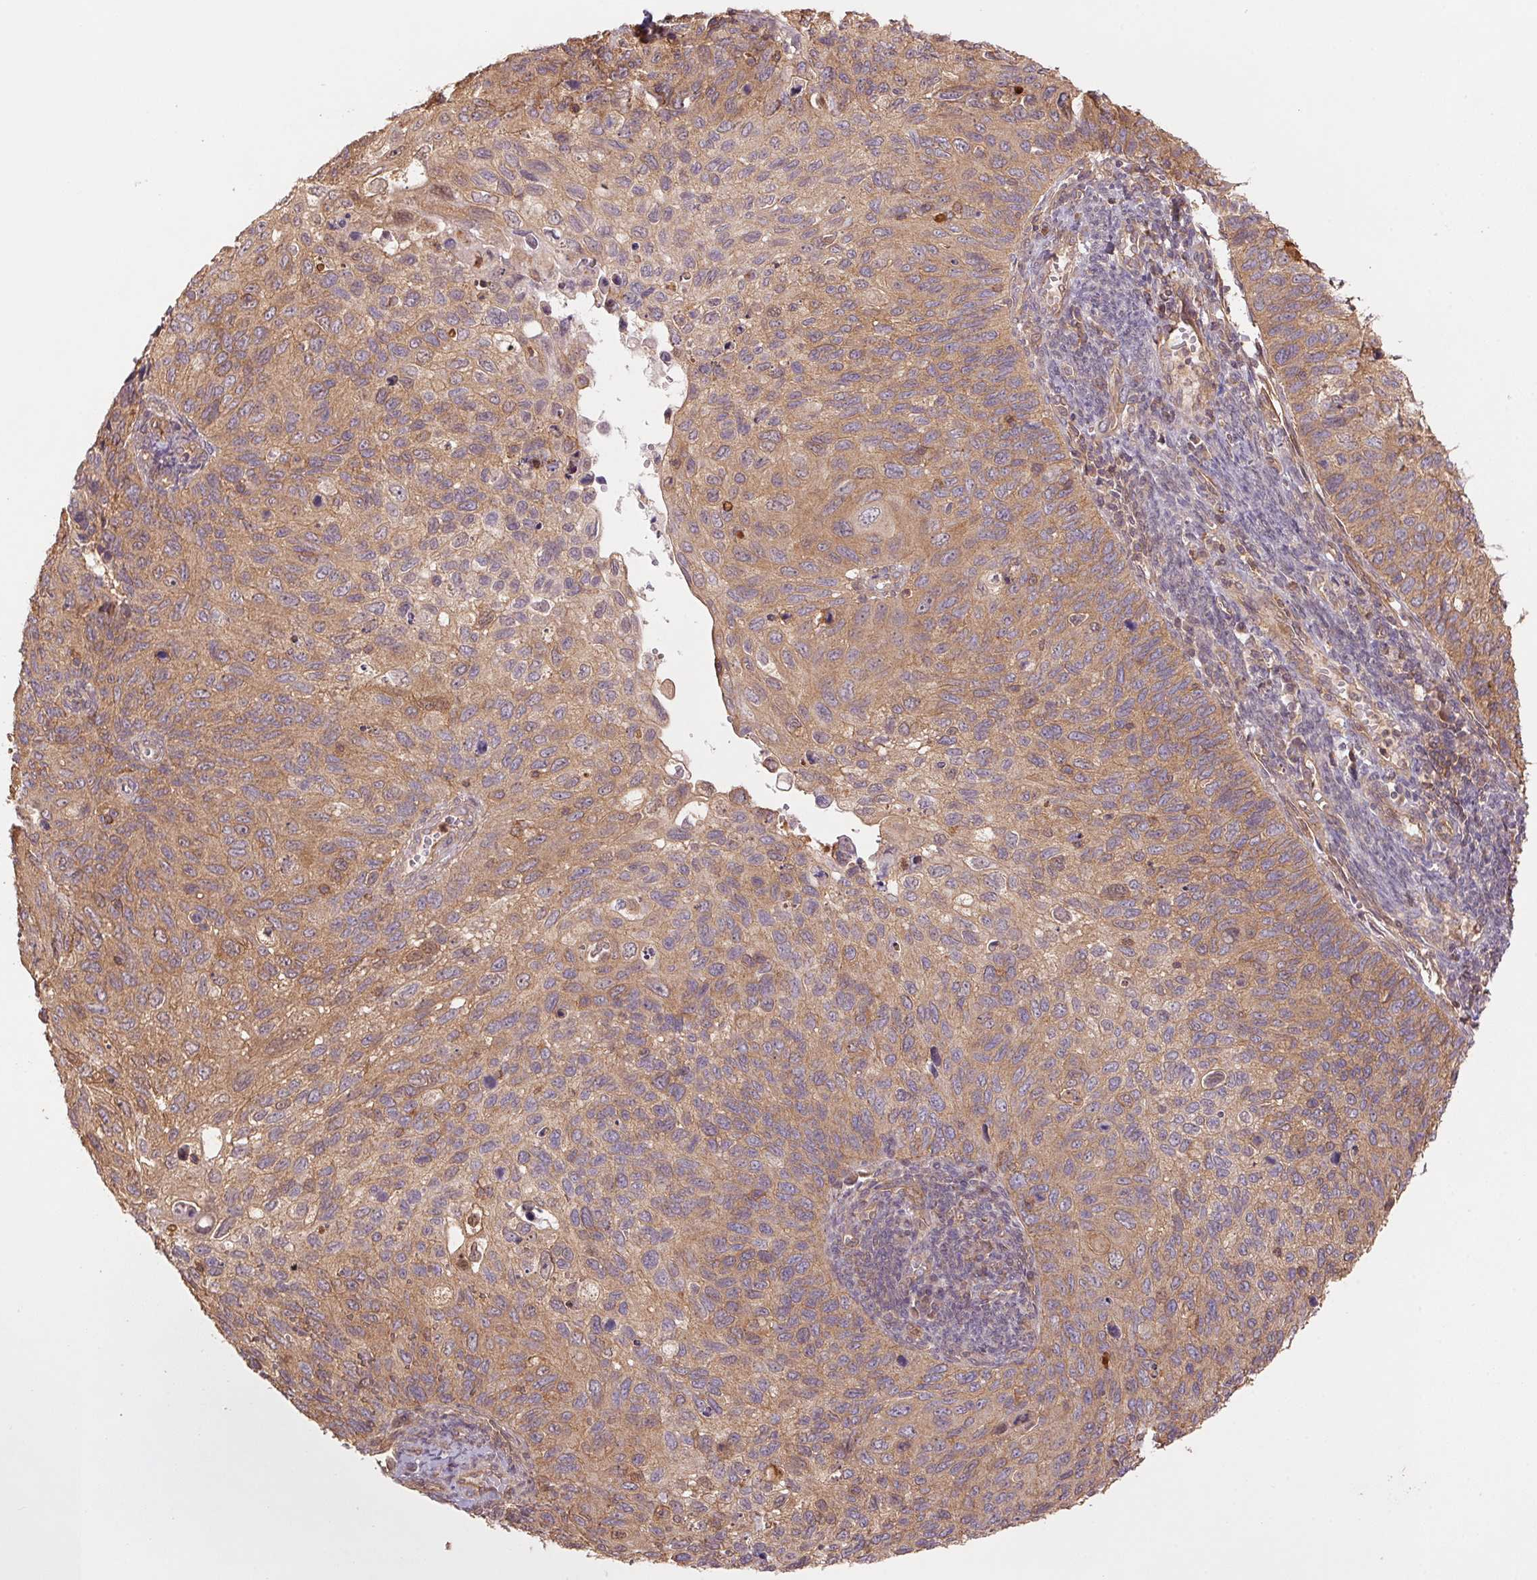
{"staining": {"intensity": "moderate", "quantity": ">75%", "location": "cytoplasmic/membranous,nuclear"}, "tissue": "cervical cancer", "cell_type": "Tumor cells", "image_type": "cancer", "snomed": [{"axis": "morphology", "description": "Squamous cell carcinoma, NOS"}, {"axis": "topography", "description": "Cervix"}], "caption": "Immunohistochemistry of human squamous cell carcinoma (cervical) reveals medium levels of moderate cytoplasmic/membranous and nuclear expression in about >75% of tumor cells.", "gene": "TUBA3D", "patient": {"sex": "female", "age": 70}}